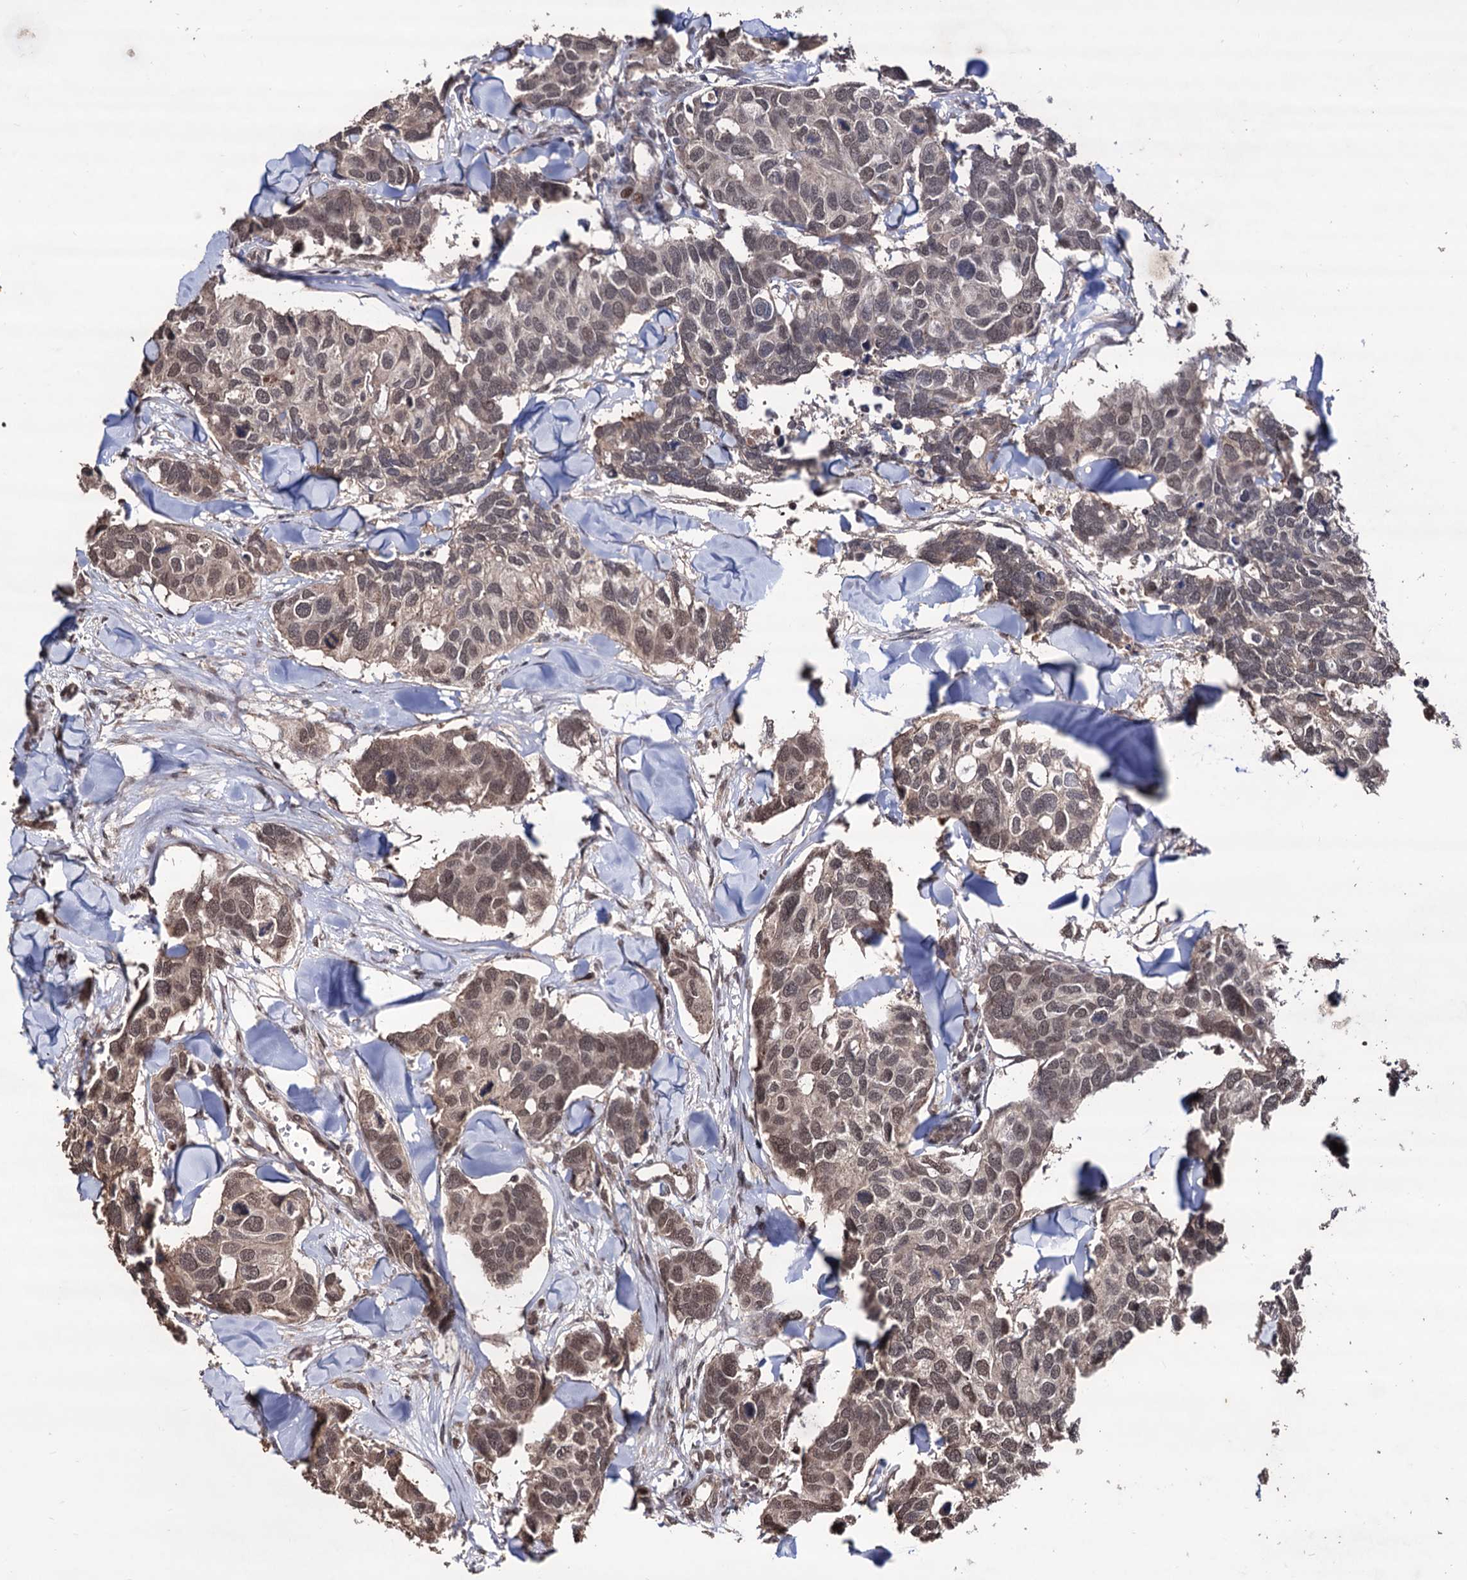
{"staining": {"intensity": "weak", "quantity": "25%-75%", "location": "cytoplasmic/membranous"}, "tissue": "breast cancer", "cell_type": "Tumor cells", "image_type": "cancer", "snomed": [{"axis": "morphology", "description": "Duct carcinoma"}, {"axis": "topography", "description": "Breast"}], "caption": "About 25%-75% of tumor cells in human breast cancer exhibit weak cytoplasmic/membranous protein staining as visualized by brown immunohistochemical staining.", "gene": "KLF5", "patient": {"sex": "female", "age": 83}}